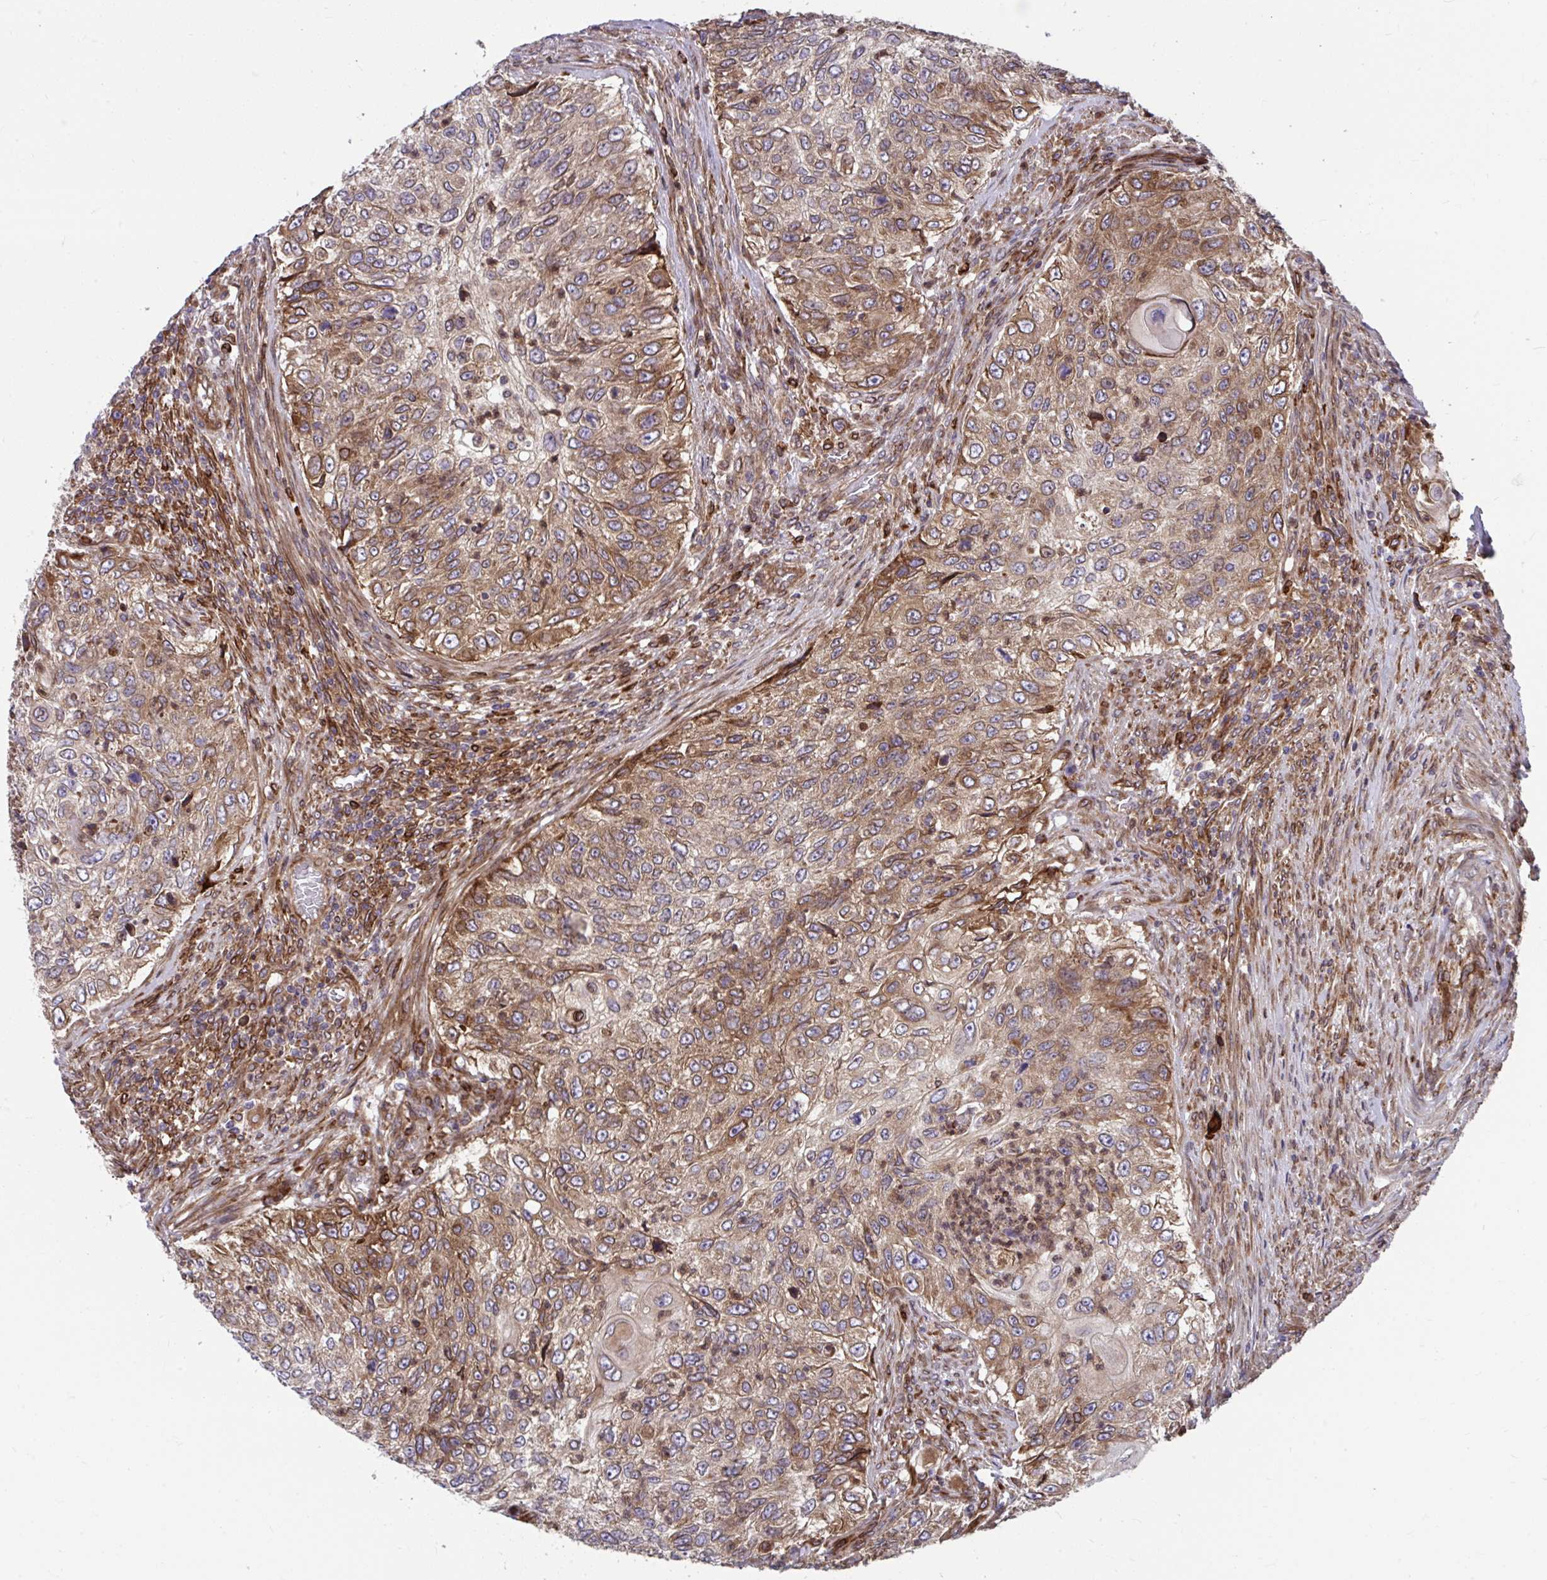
{"staining": {"intensity": "moderate", "quantity": ">75%", "location": "cytoplasmic/membranous"}, "tissue": "urothelial cancer", "cell_type": "Tumor cells", "image_type": "cancer", "snomed": [{"axis": "morphology", "description": "Urothelial carcinoma, High grade"}, {"axis": "topography", "description": "Urinary bladder"}], "caption": "There is medium levels of moderate cytoplasmic/membranous expression in tumor cells of high-grade urothelial carcinoma, as demonstrated by immunohistochemical staining (brown color).", "gene": "STIM2", "patient": {"sex": "female", "age": 60}}